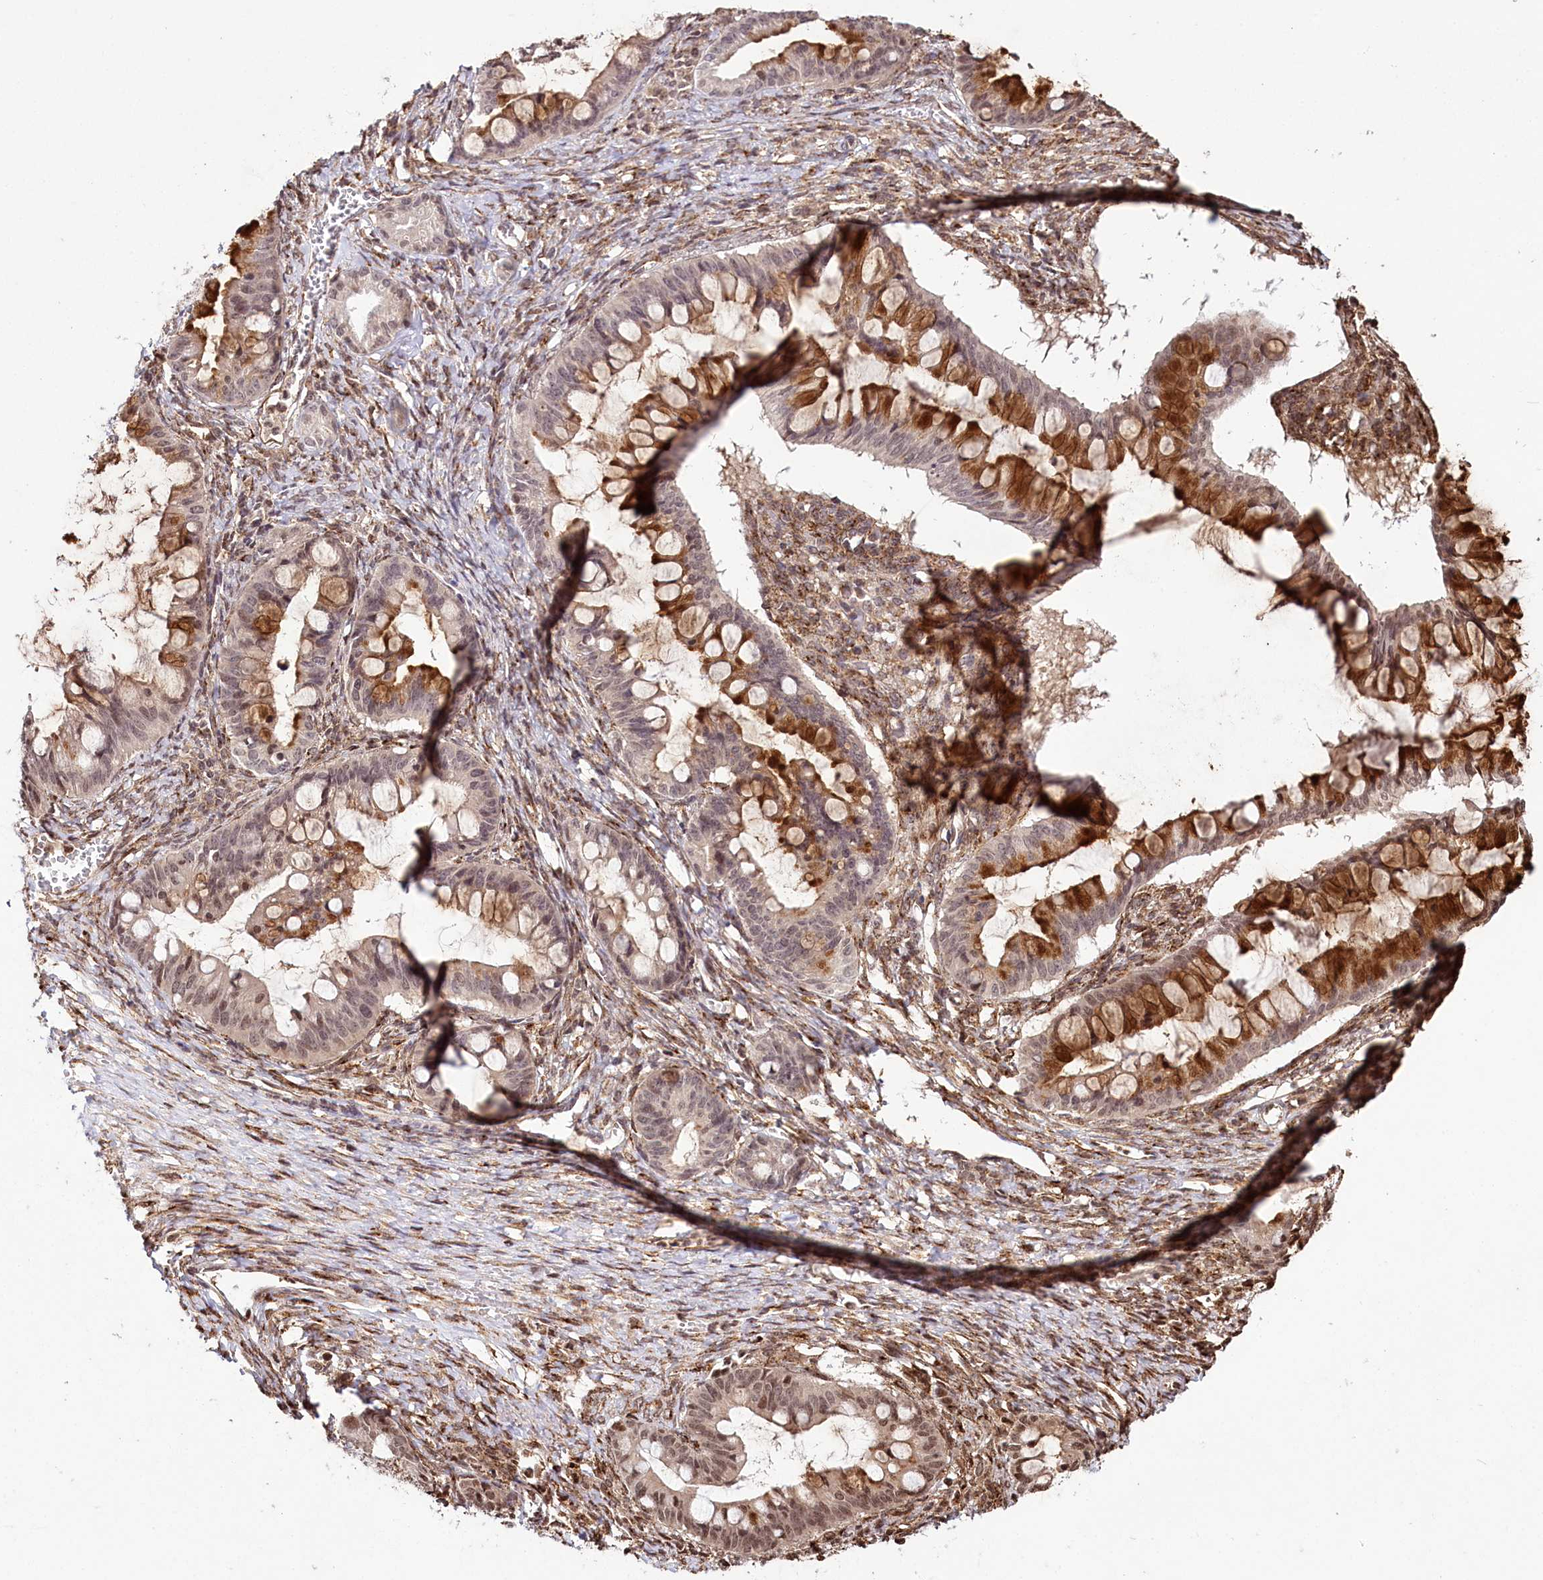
{"staining": {"intensity": "strong", "quantity": "25%-75%", "location": "cytoplasmic/membranous,nuclear"}, "tissue": "ovarian cancer", "cell_type": "Tumor cells", "image_type": "cancer", "snomed": [{"axis": "morphology", "description": "Cystadenocarcinoma, mucinous, NOS"}, {"axis": "topography", "description": "Ovary"}], "caption": "Immunohistochemistry (IHC) micrograph of neoplastic tissue: ovarian mucinous cystadenocarcinoma stained using IHC demonstrates high levels of strong protein expression localized specifically in the cytoplasmic/membranous and nuclear of tumor cells, appearing as a cytoplasmic/membranous and nuclear brown color.", "gene": "HOXC8", "patient": {"sex": "female", "age": 73}}